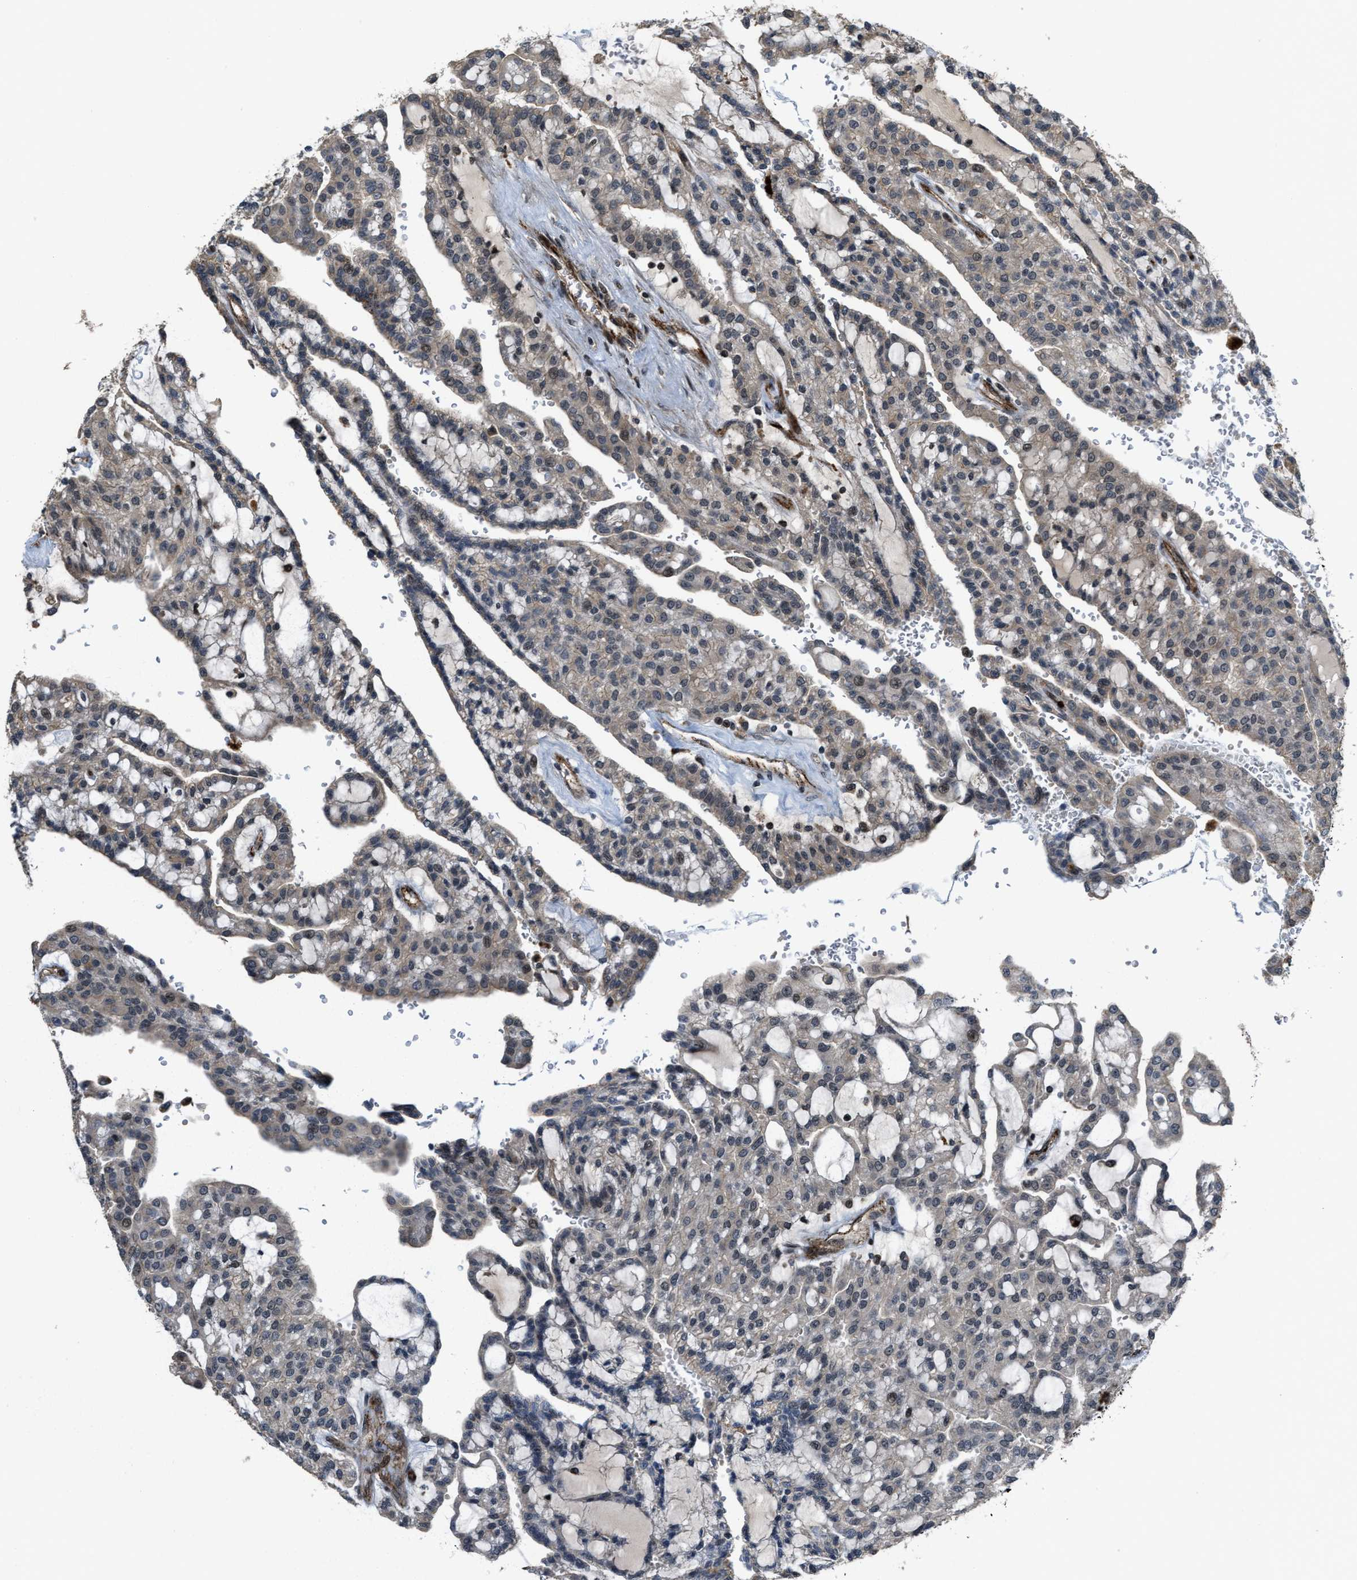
{"staining": {"intensity": "weak", "quantity": "<25%", "location": "cytoplasmic/membranous"}, "tissue": "renal cancer", "cell_type": "Tumor cells", "image_type": "cancer", "snomed": [{"axis": "morphology", "description": "Adenocarcinoma, NOS"}, {"axis": "topography", "description": "Kidney"}], "caption": "This is a micrograph of immunohistochemistry (IHC) staining of renal cancer, which shows no staining in tumor cells.", "gene": "DPF2", "patient": {"sex": "male", "age": 63}}